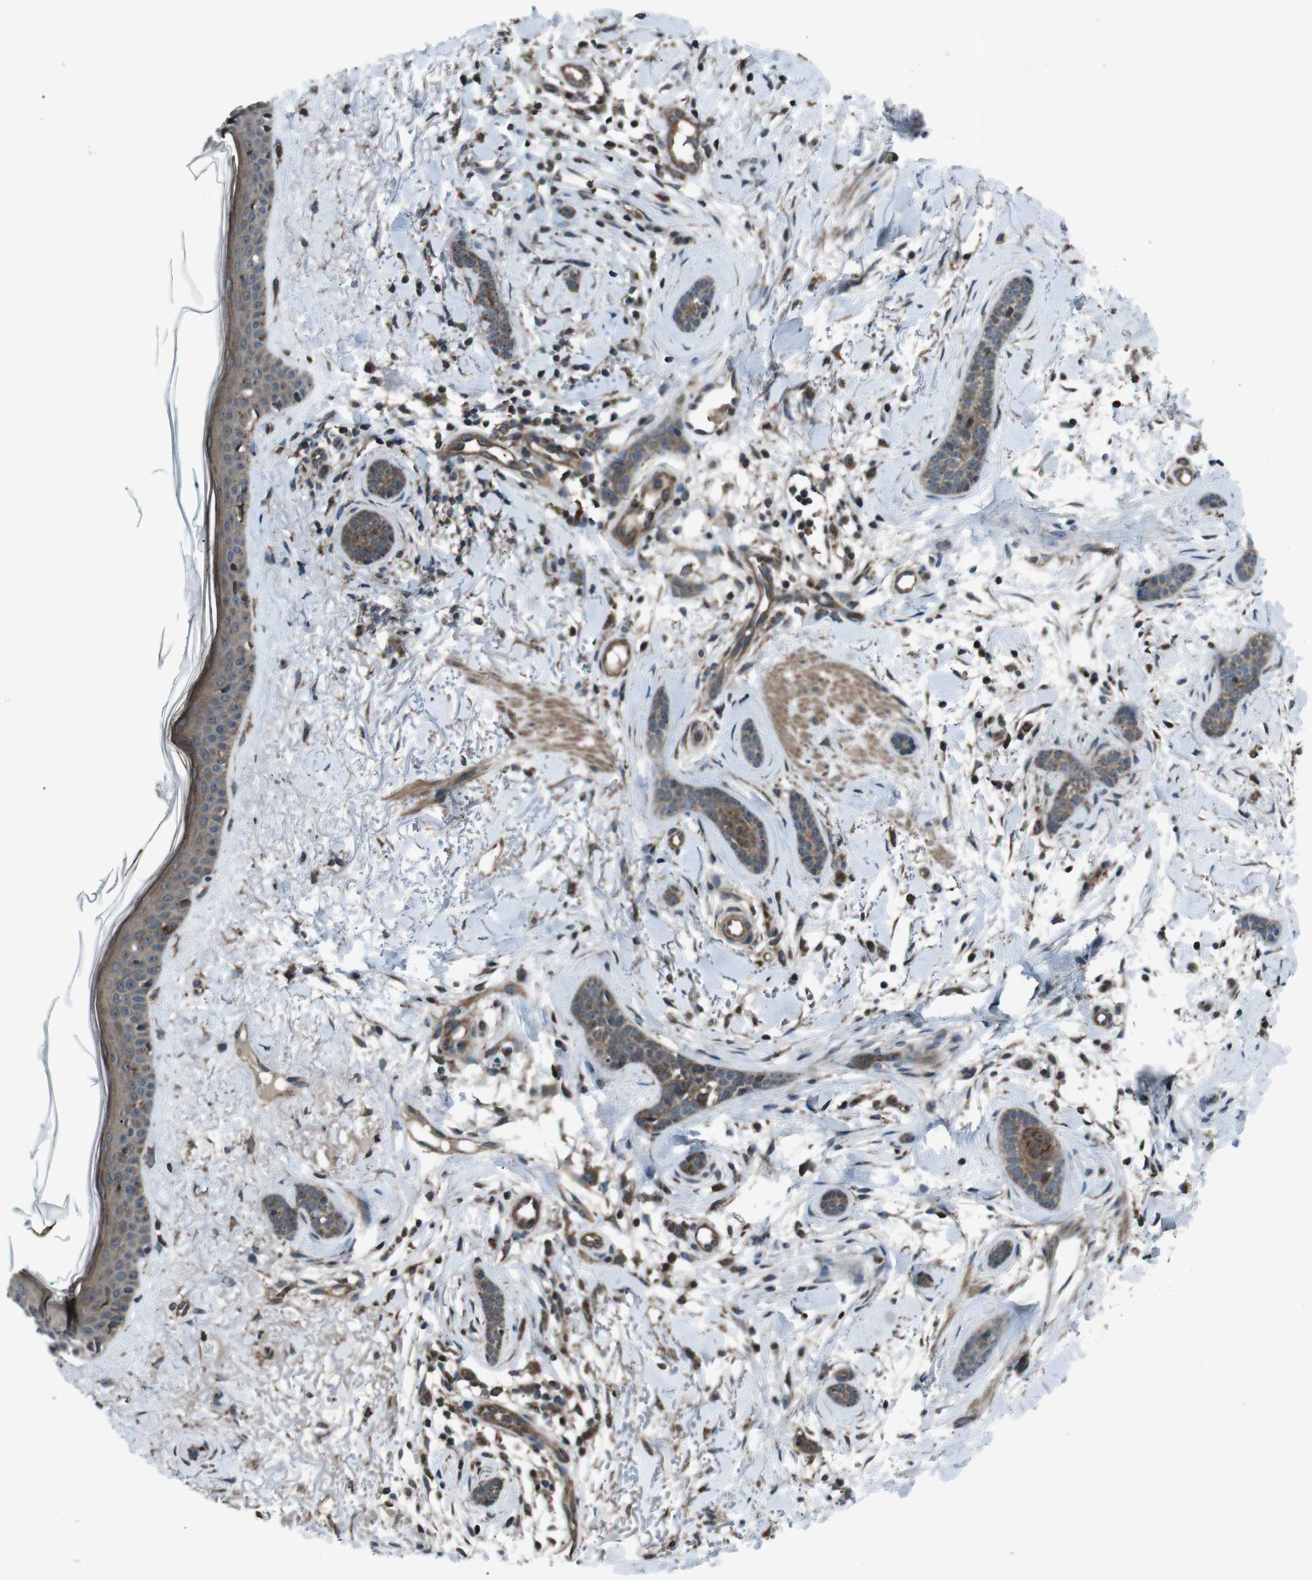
{"staining": {"intensity": "weak", "quantity": ">75%", "location": "cytoplasmic/membranous"}, "tissue": "skin cancer", "cell_type": "Tumor cells", "image_type": "cancer", "snomed": [{"axis": "morphology", "description": "Basal cell carcinoma"}, {"axis": "morphology", "description": "Adnexal tumor, benign"}, {"axis": "topography", "description": "Skin"}], "caption": "Skin cancer (benign adnexal tumor) was stained to show a protein in brown. There is low levels of weak cytoplasmic/membranous positivity in approximately >75% of tumor cells.", "gene": "SLC27A4", "patient": {"sex": "female", "age": 42}}